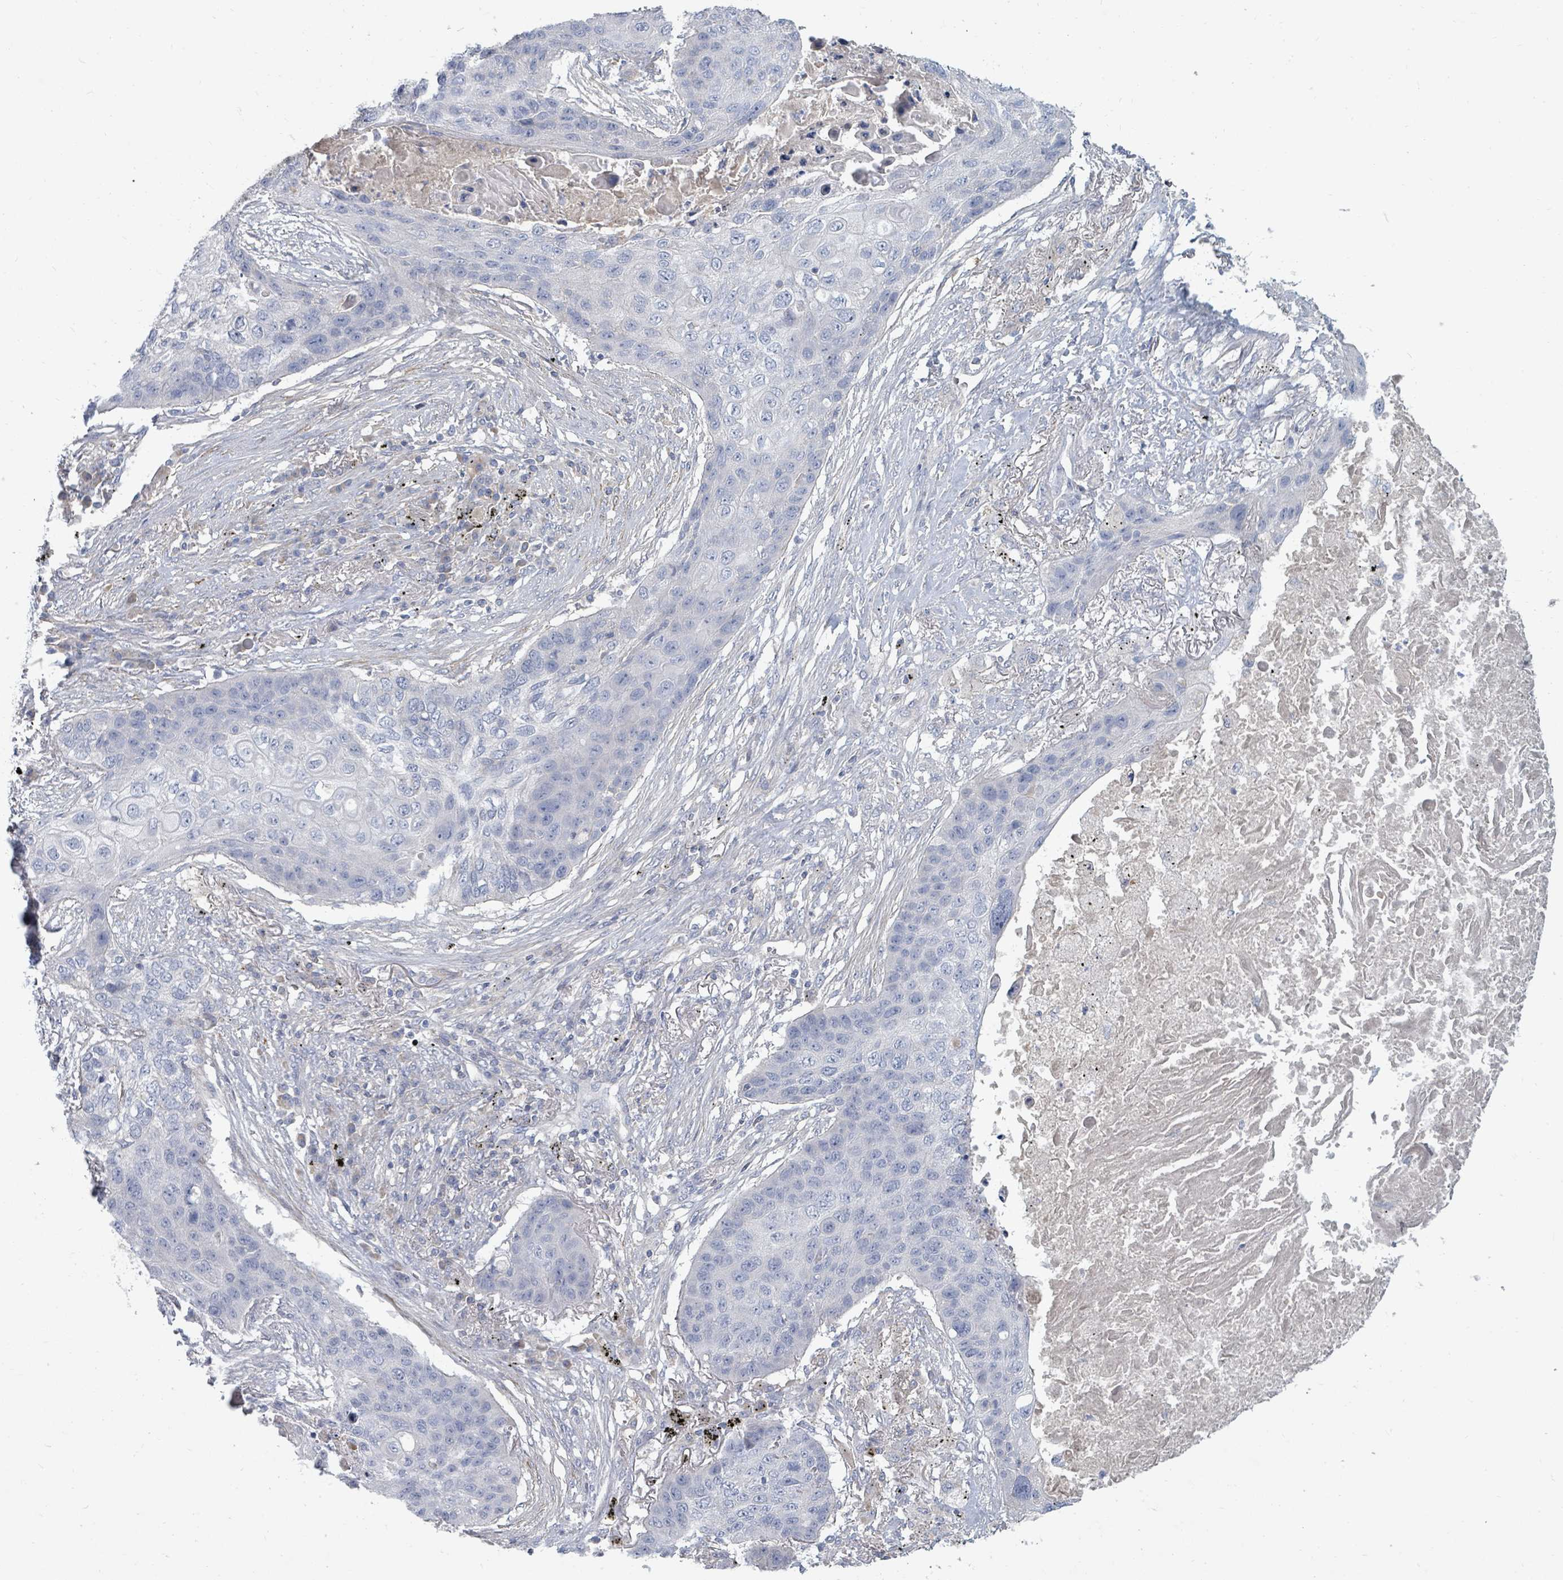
{"staining": {"intensity": "negative", "quantity": "none", "location": "none"}, "tissue": "lung cancer", "cell_type": "Tumor cells", "image_type": "cancer", "snomed": [{"axis": "morphology", "description": "Squamous cell carcinoma, NOS"}, {"axis": "topography", "description": "Lung"}], "caption": "DAB immunohistochemical staining of squamous cell carcinoma (lung) reveals no significant positivity in tumor cells.", "gene": "ARGFX", "patient": {"sex": "female", "age": 63}}